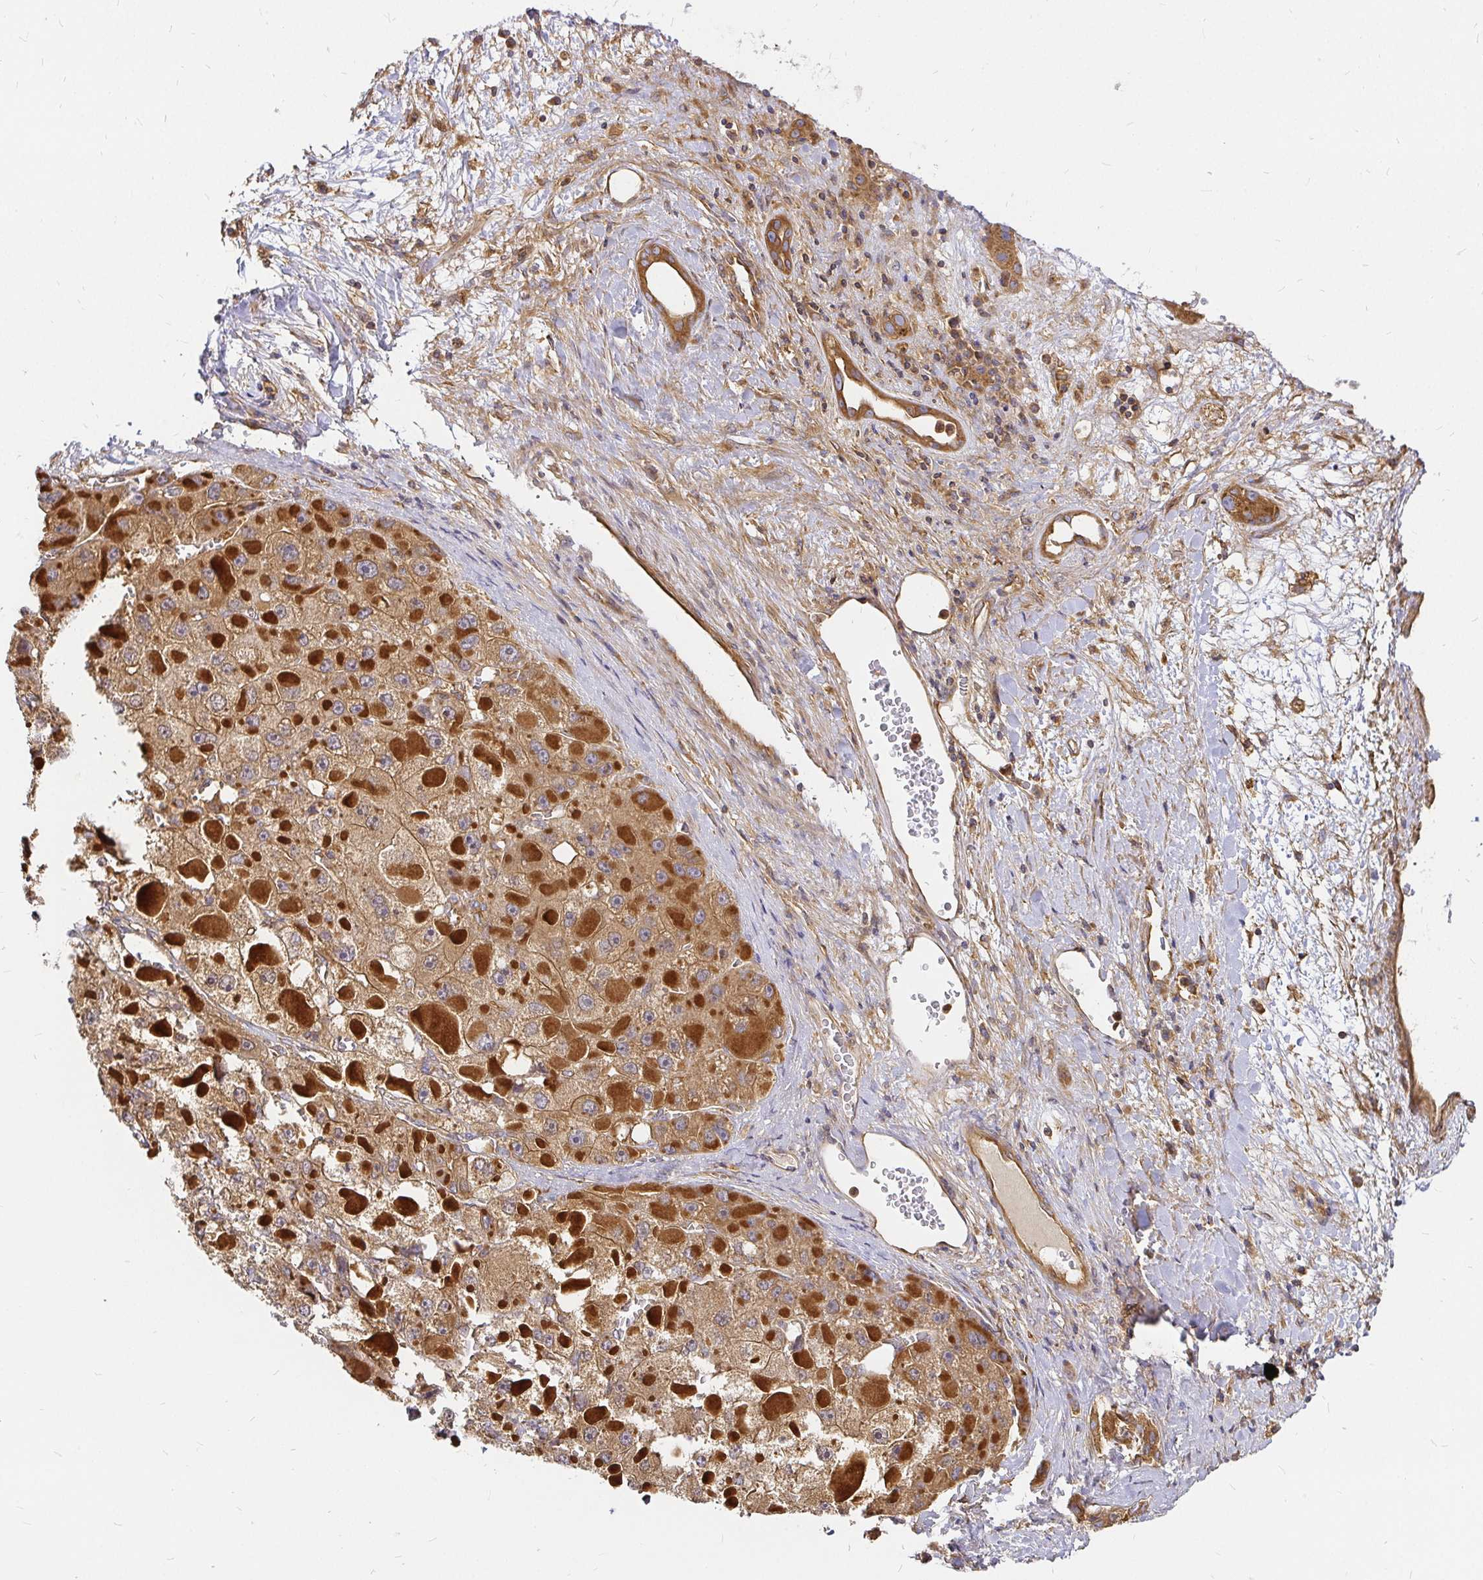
{"staining": {"intensity": "weak", "quantity": ">75%", "location": "cytoplasmic/membranous"}, "tissue": "liver cancer", "cell_type": "Tumor cells", "image_type": "cancer", "snomed": [{"axis": "morphology", "description": "Carcinoma, Hepatocellular, NOS"}, {"axis": "topography", "description": "Liver"}], "caption": "Immunohistochemistry (IHC) staining of hepatocellular carcinoma (liver), which shows low levels of weak cytoplasmic/membranous staining in about >75% of tumor cells indicating weak cytoplasmic/membranous protein expression. The staining was performed using DAB (brown) for protein detection and nuclei were counterstained in hematoxylin (blue).", "gene": "KIF5B", "patient": {"sex": "female", "age": 73}}